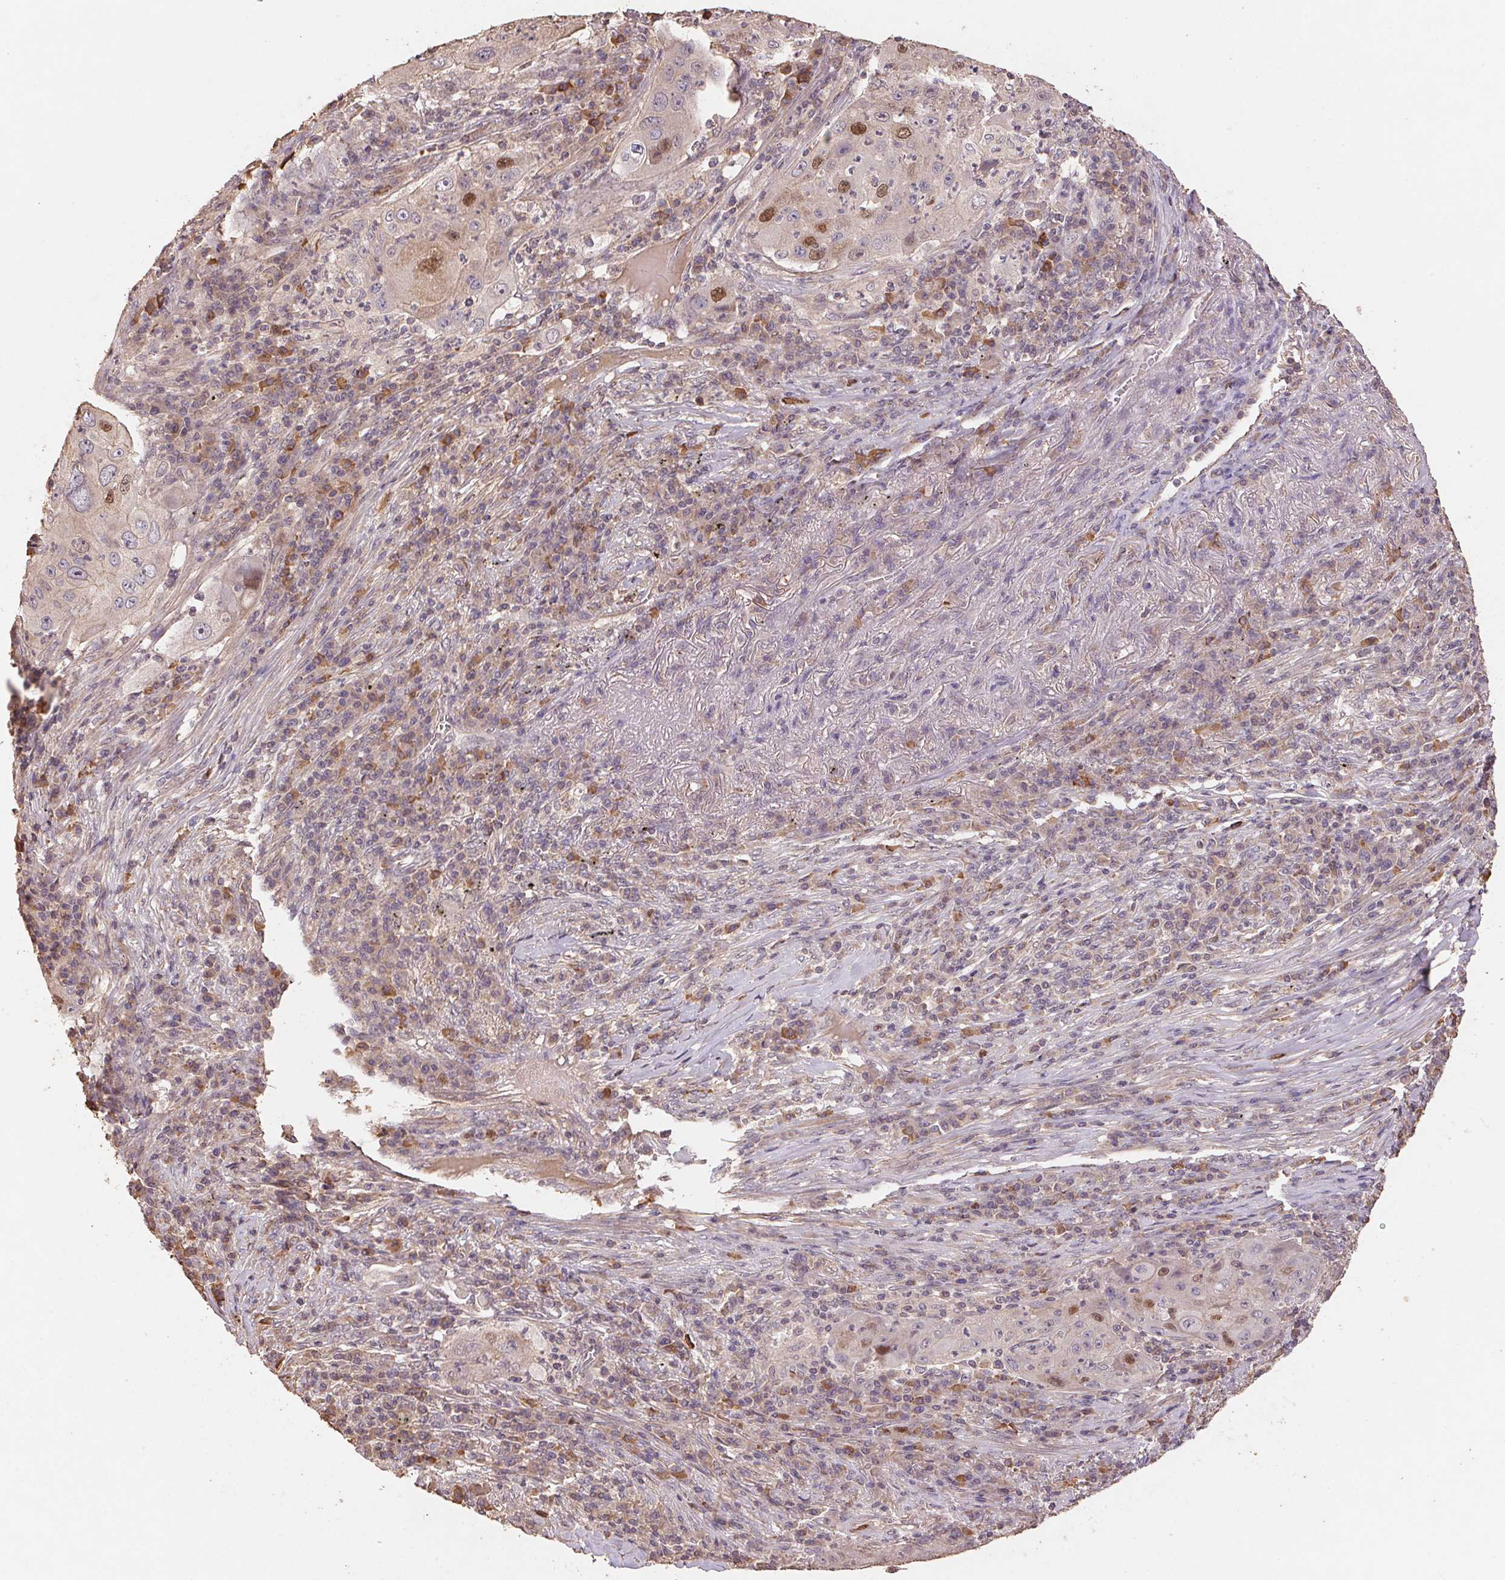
{"staining": {"intensity": "moderate", "quantity": "<25%", "location": "nuclear"}, "tissue": "lung cancer", "cell_type": "Tumor cells", "image_type": "cancer", "snomed": [{"axis": "morphology", "description": "Squamous cell carcinoma, NOS"}, {"axis": "topography", "description": "Lung"}], "caption": "Protein analysis of lung cancer tissue exhibits moderate nuclear staining in about <25% of tumor cells.", "gene": "CENPF", "patient": {"sex": "female", "age": 59}}